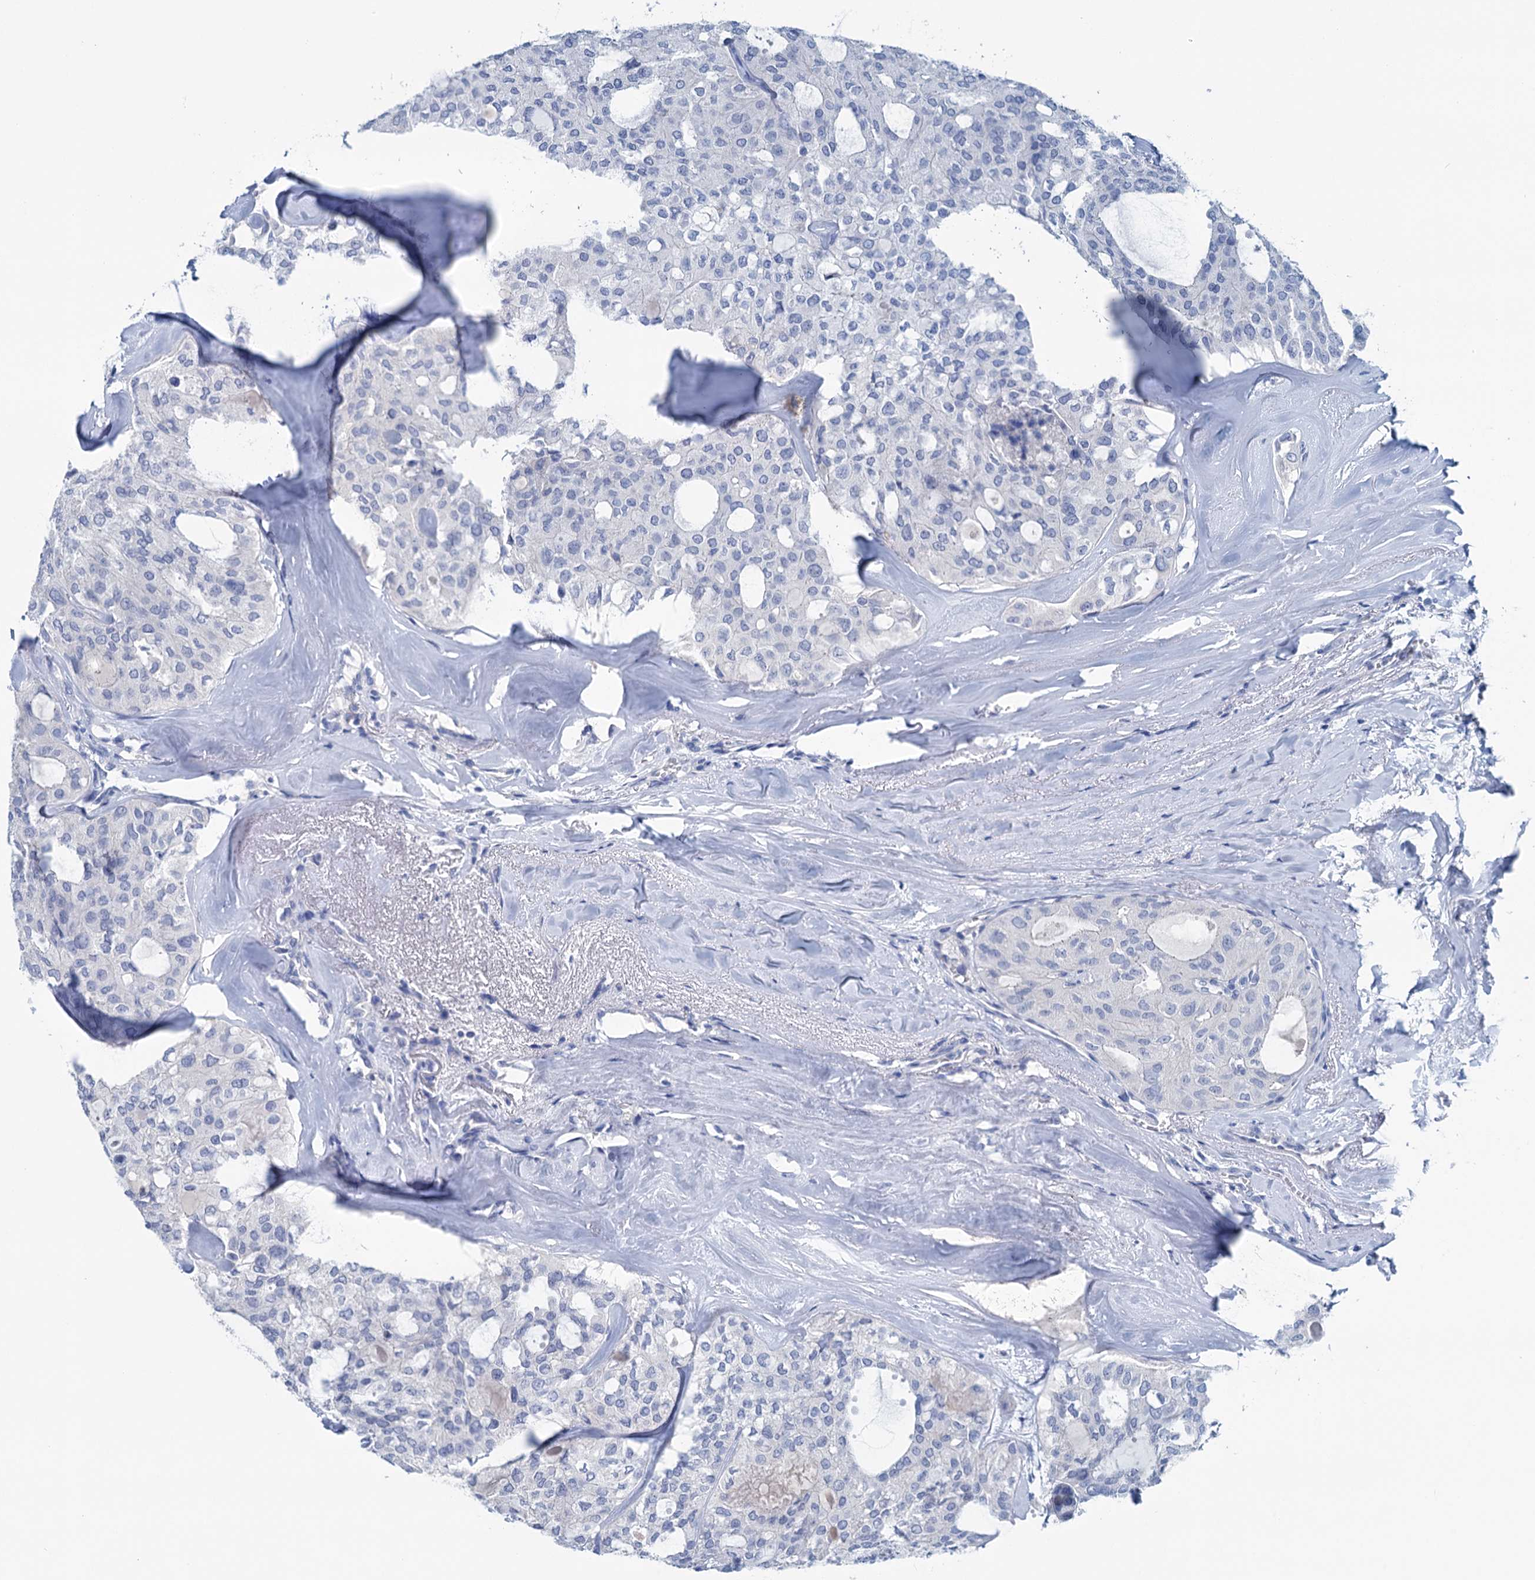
{"staining": {"intensity": "negative", "quantity": "none", "location": "none"}, "tissue": "thyroid cancer", "cell_type": "Tumor cells", "image_type": "cancer", "snomed": [{"axis": "morphology", "description": "Follicular adenoma carcinoma, NOS"}, {"axis": "topography", "description": "Thyroid gland"}], "caption": "A photomicrograph of human thyroid cancer (follicular adenoma carcinoma) is negative for staining in tumor cells.", "gene": "MYOZ3", "patient": {"sex": "male", "age": 75}}